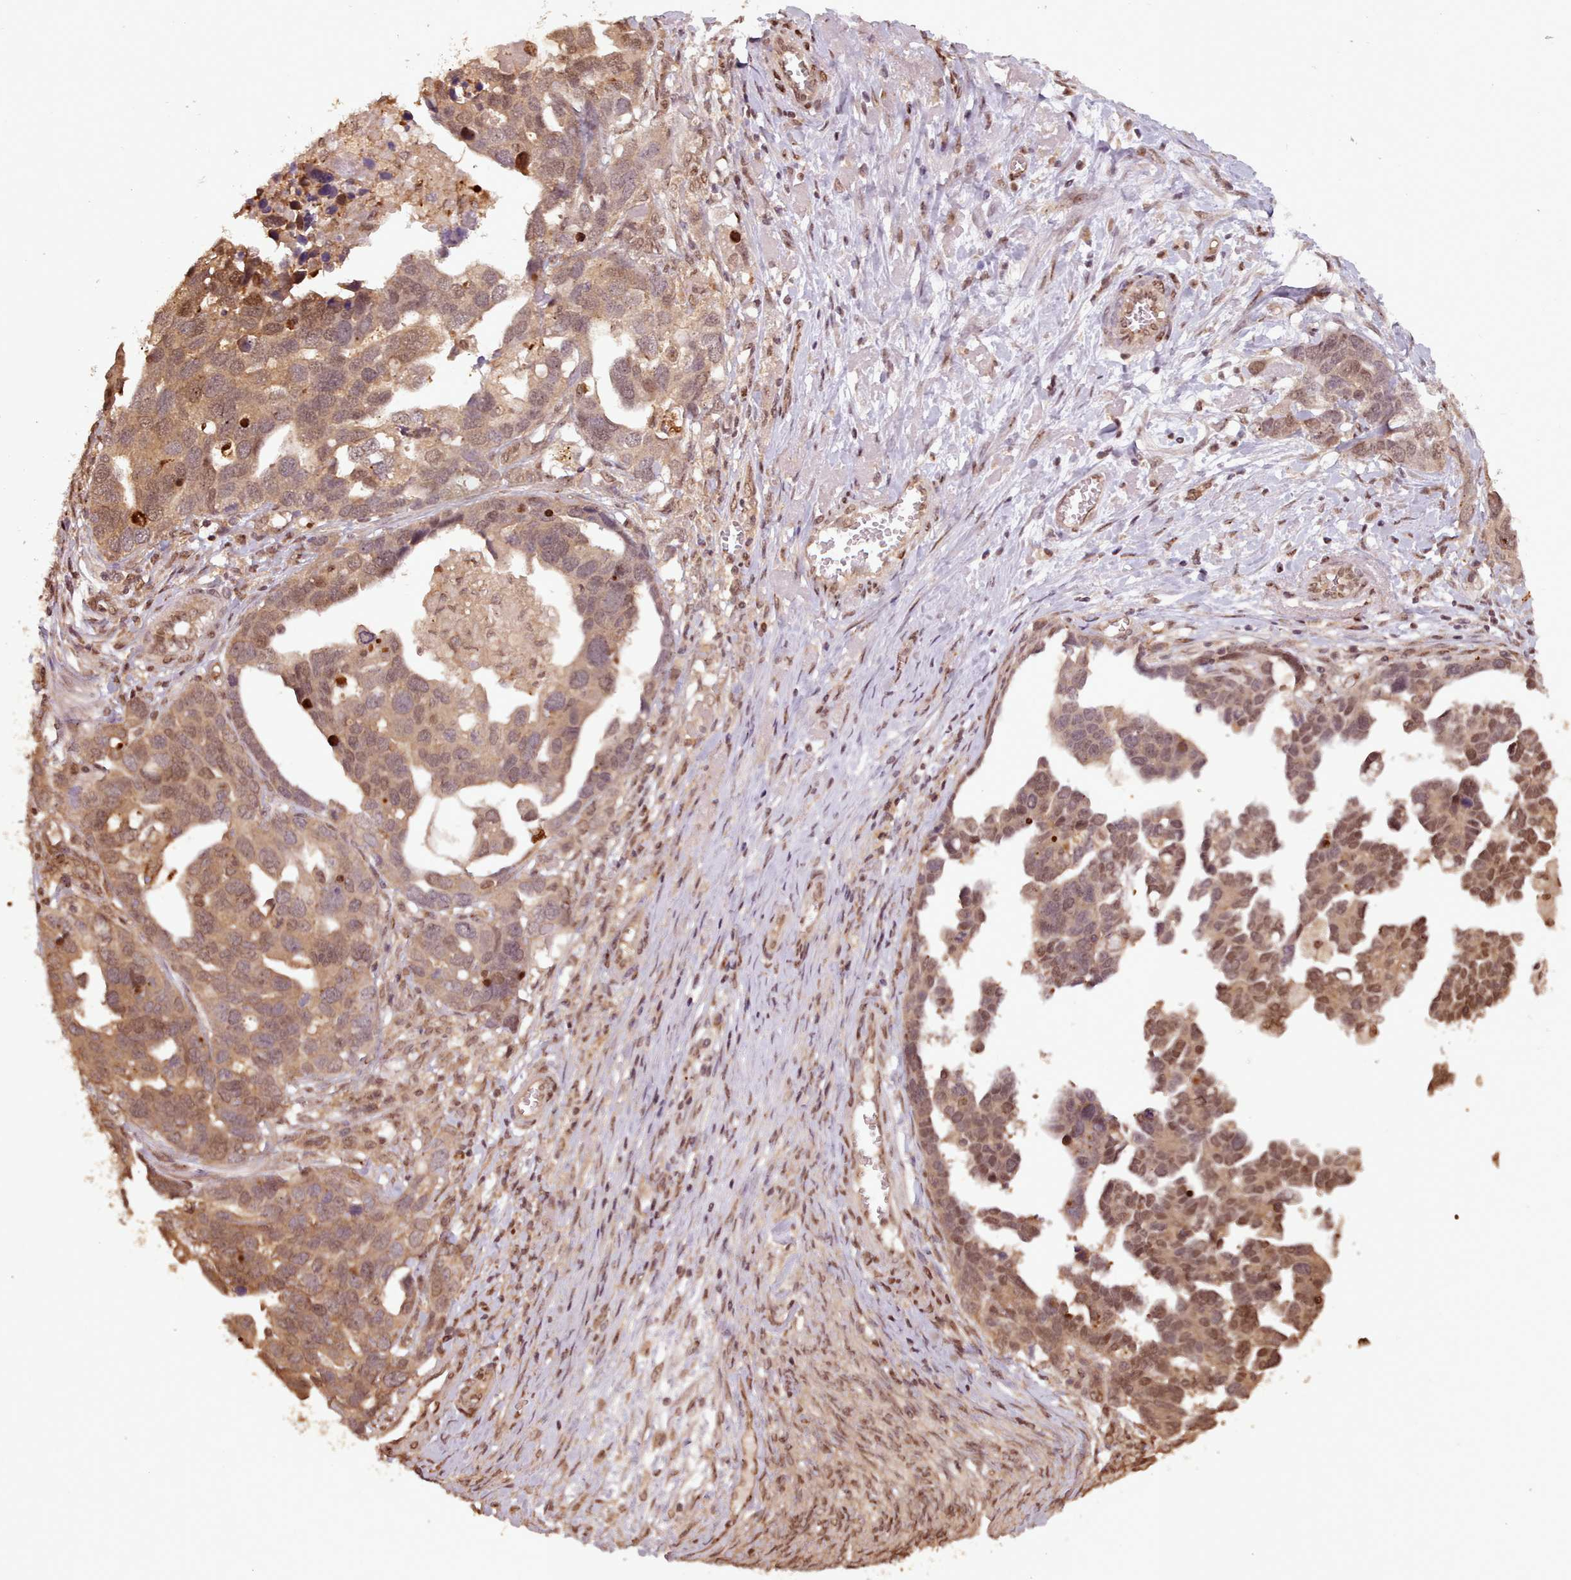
{"staining": {"intensity": "moderate", "quantity": ">75%", "location": "cytoplasmic/membranous,nuclear"}, "tissue": "ovarian cancer", "cell_type": "Tumor cells", "image_type": "cancer", "snomed": [{"axis": "morphology", "description": "Cystadenocarcinoma, serous, NOS"}, {"axis": "topography", "description": "Ovary"}], "caption": "Brown immunohistochemical staining in serous cystadenocarcinoma (ovarian) reveals moderate cytoplasmic/membranous and nuclear expression in approximately >75% of tumor cells.", "gene": "RPS27A", "patient": {"sex": "female", "age": 54}}